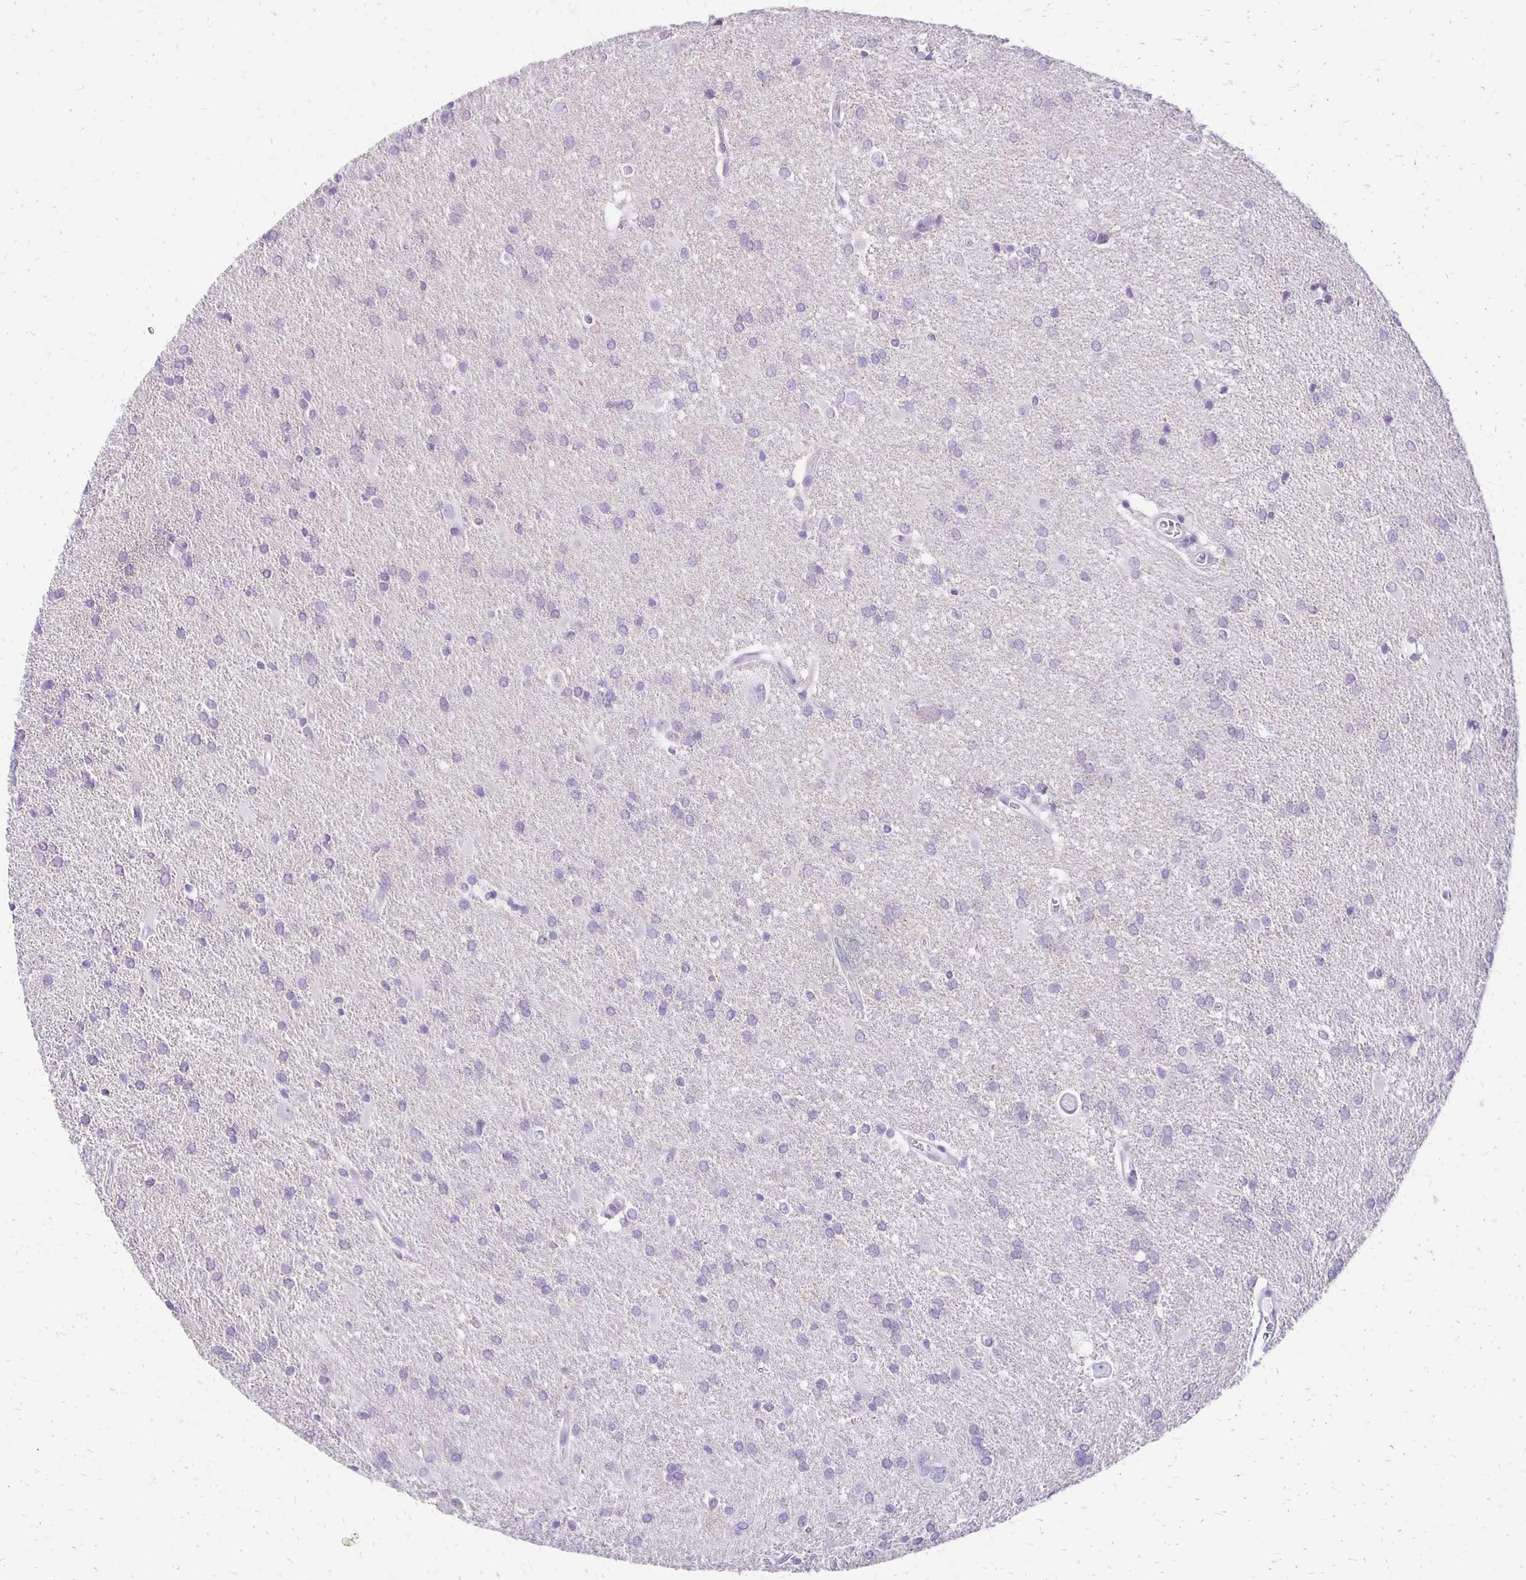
{"staining": {"intensity": "negative", "quantity": "none", "location": "none"}, "tissue": "glioma", "cell_type": "Tumor cells", "image_type": "cancer", "snomed": [{"axis": "morphology", "description": "Glioma, malignant, Low grade"}, {"axis": "topography", "description": "Brain"}], "caption": "DAB immunohistochemical staining of human glioma exhibits no significant positivity in tumor cells.", "gene": "ANKRD45", "patient": {"sex": "male", "age": 66}}